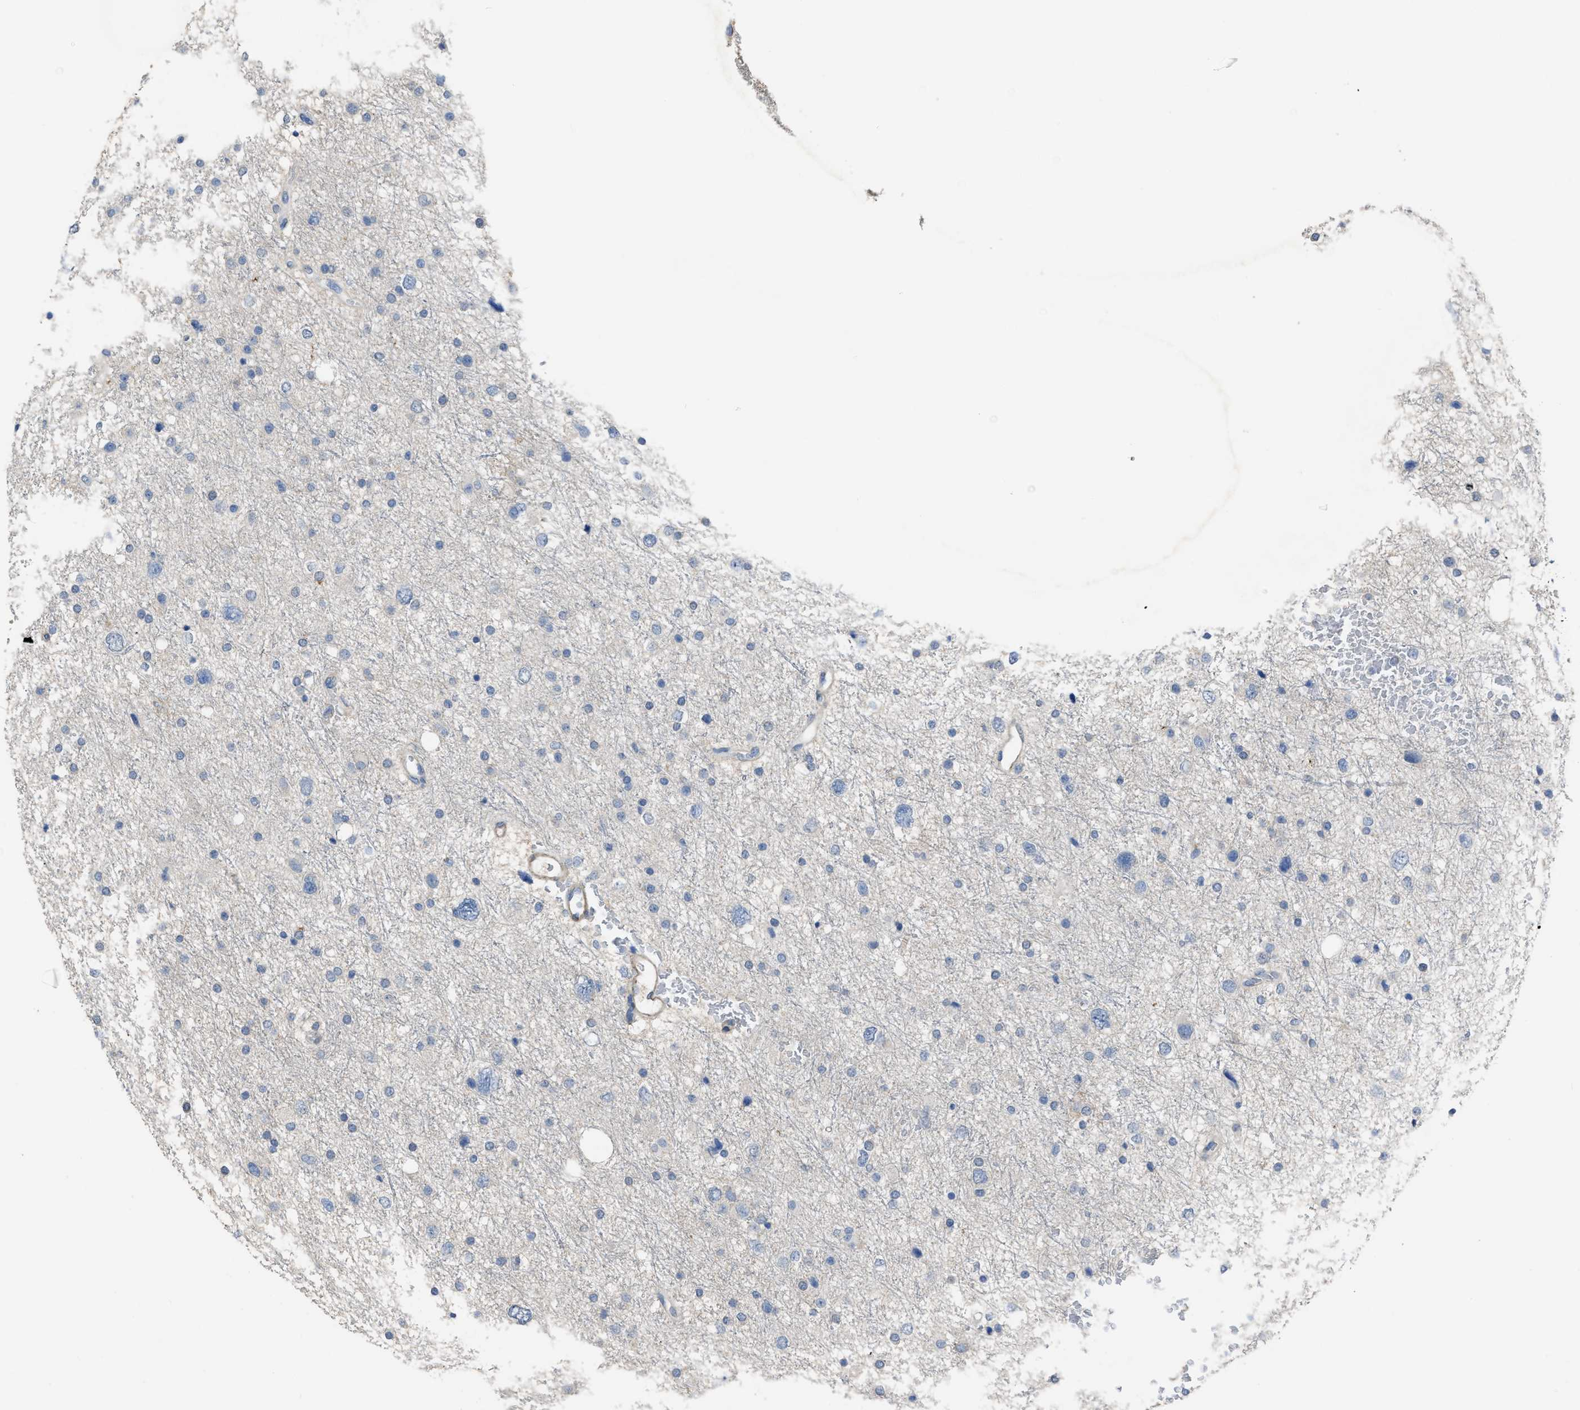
{"staining": {"intensity": "negative", "quantity": "none", "location": "none"}, "tissue": "glioma", "cell_type": "Tumor cells", "image_type": "cancer", "snomed": [{"axis": "morphology", "description": "Glioma, malignant, Low grade"}, {"axis": "topography", "description": "Brain"}], "caption": "A high-resolution histopathology image shows IHC staining of glioma, which reveals no significant positivity in tumor cells.", "gene": "OR51E1", "patient": {"sex": "female", "age": 37}}